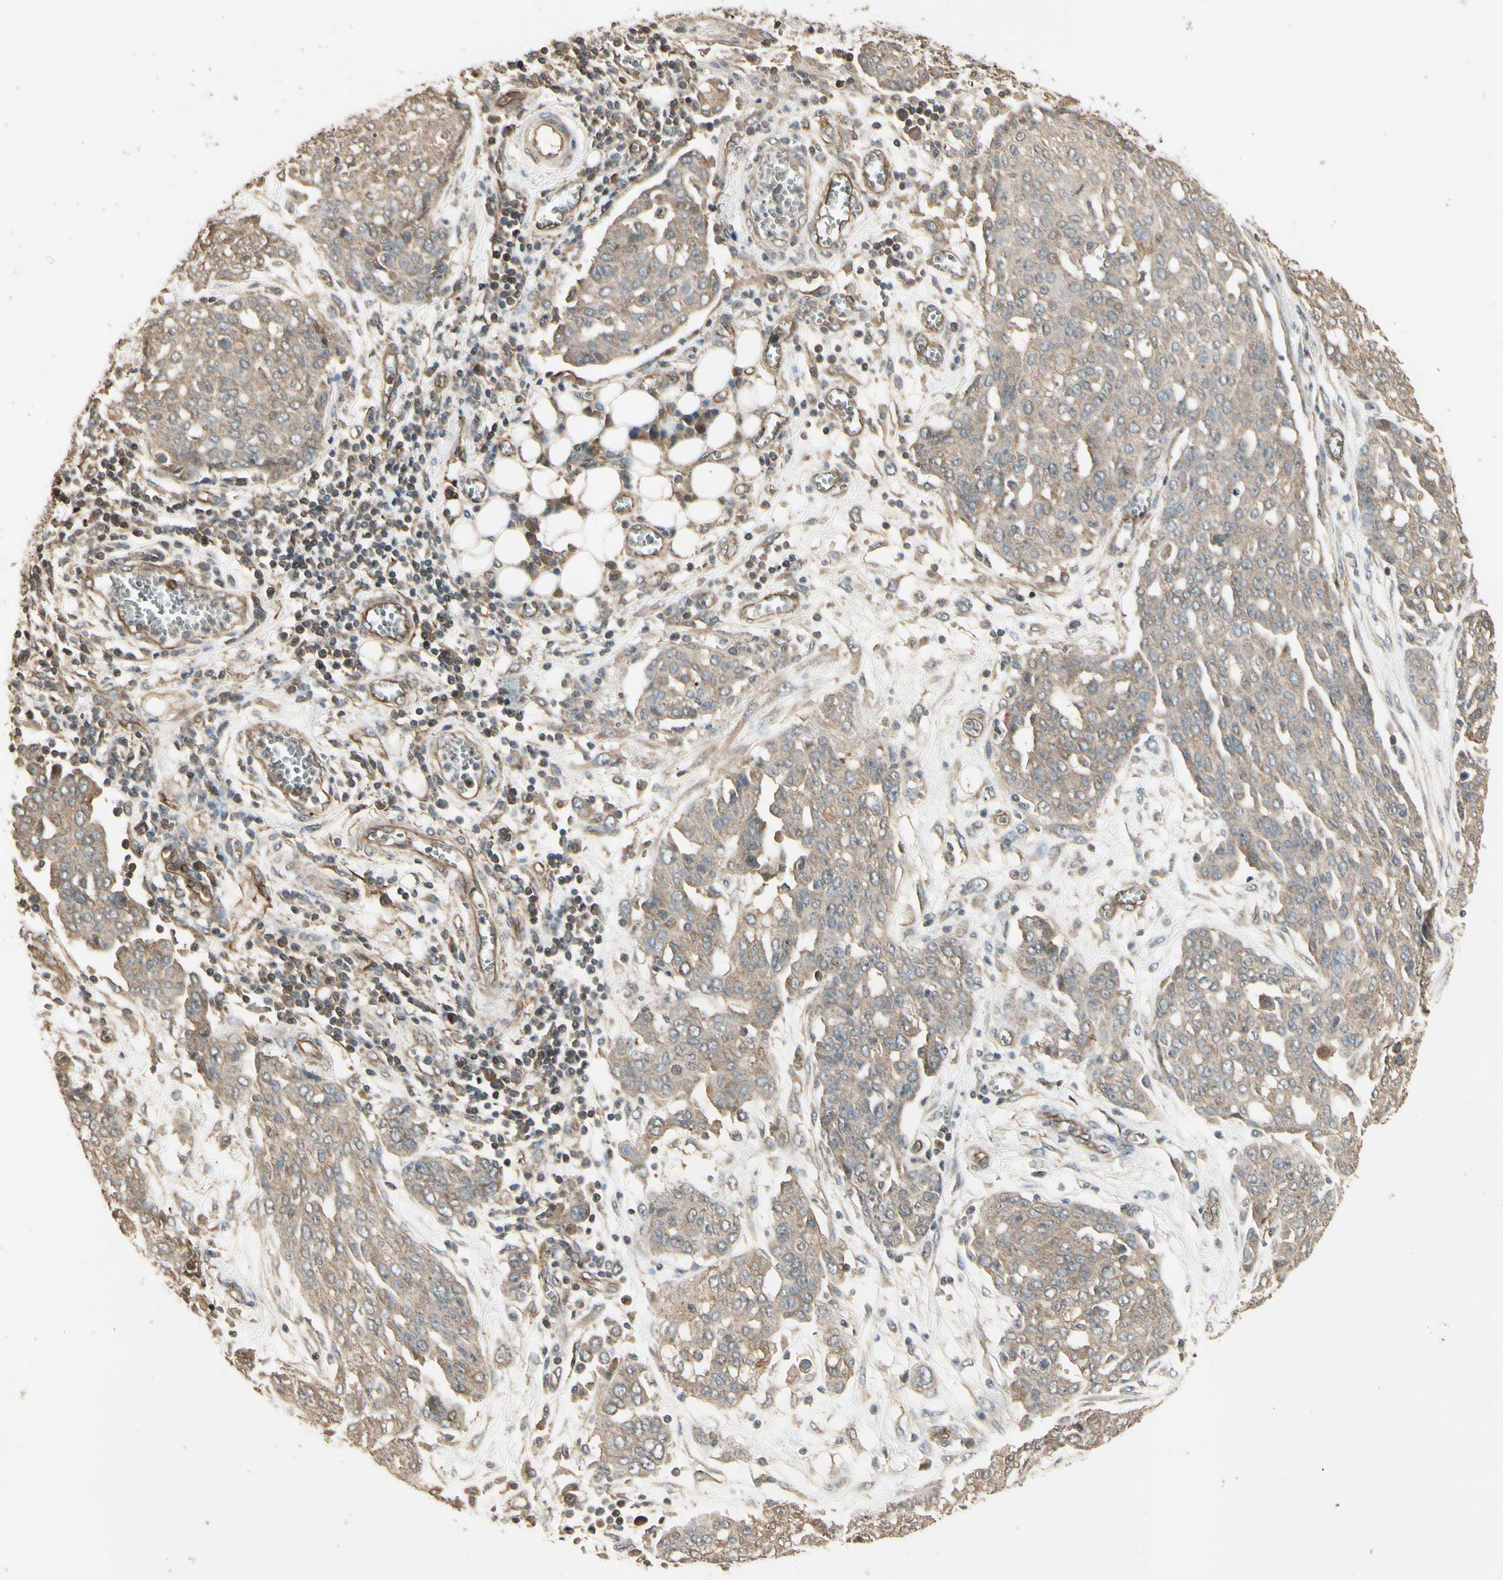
{"staining": {"intensity": "weak", "quantity": "25%-75%", "location": "cytoplasmic/membranous"}, "tissue": "ovarian cancer", "cell_type": "Tumor cells", "image_type": "cancer", "snomed": [{"axis": "morphology", "description": "Cystadenocarcinoma, serous, NOS"}, {"axis": "topography", "description": "Soft tissue"}, {"axis": "topography", "description": "Ovary"}], "caption": "Immunohistochemistry histopathology image of neoplastic tissue: ovarian cancer stained using immunohistochemistry (IHC) demonstrates low levels of weak protein expression localized specifically in the cytoplasmic/membranous of tumor cells, appearing as a cytoplasmic/membranous brown color.", "gene": "RNF180", "patient": {"sex": "female", "age": 57}}